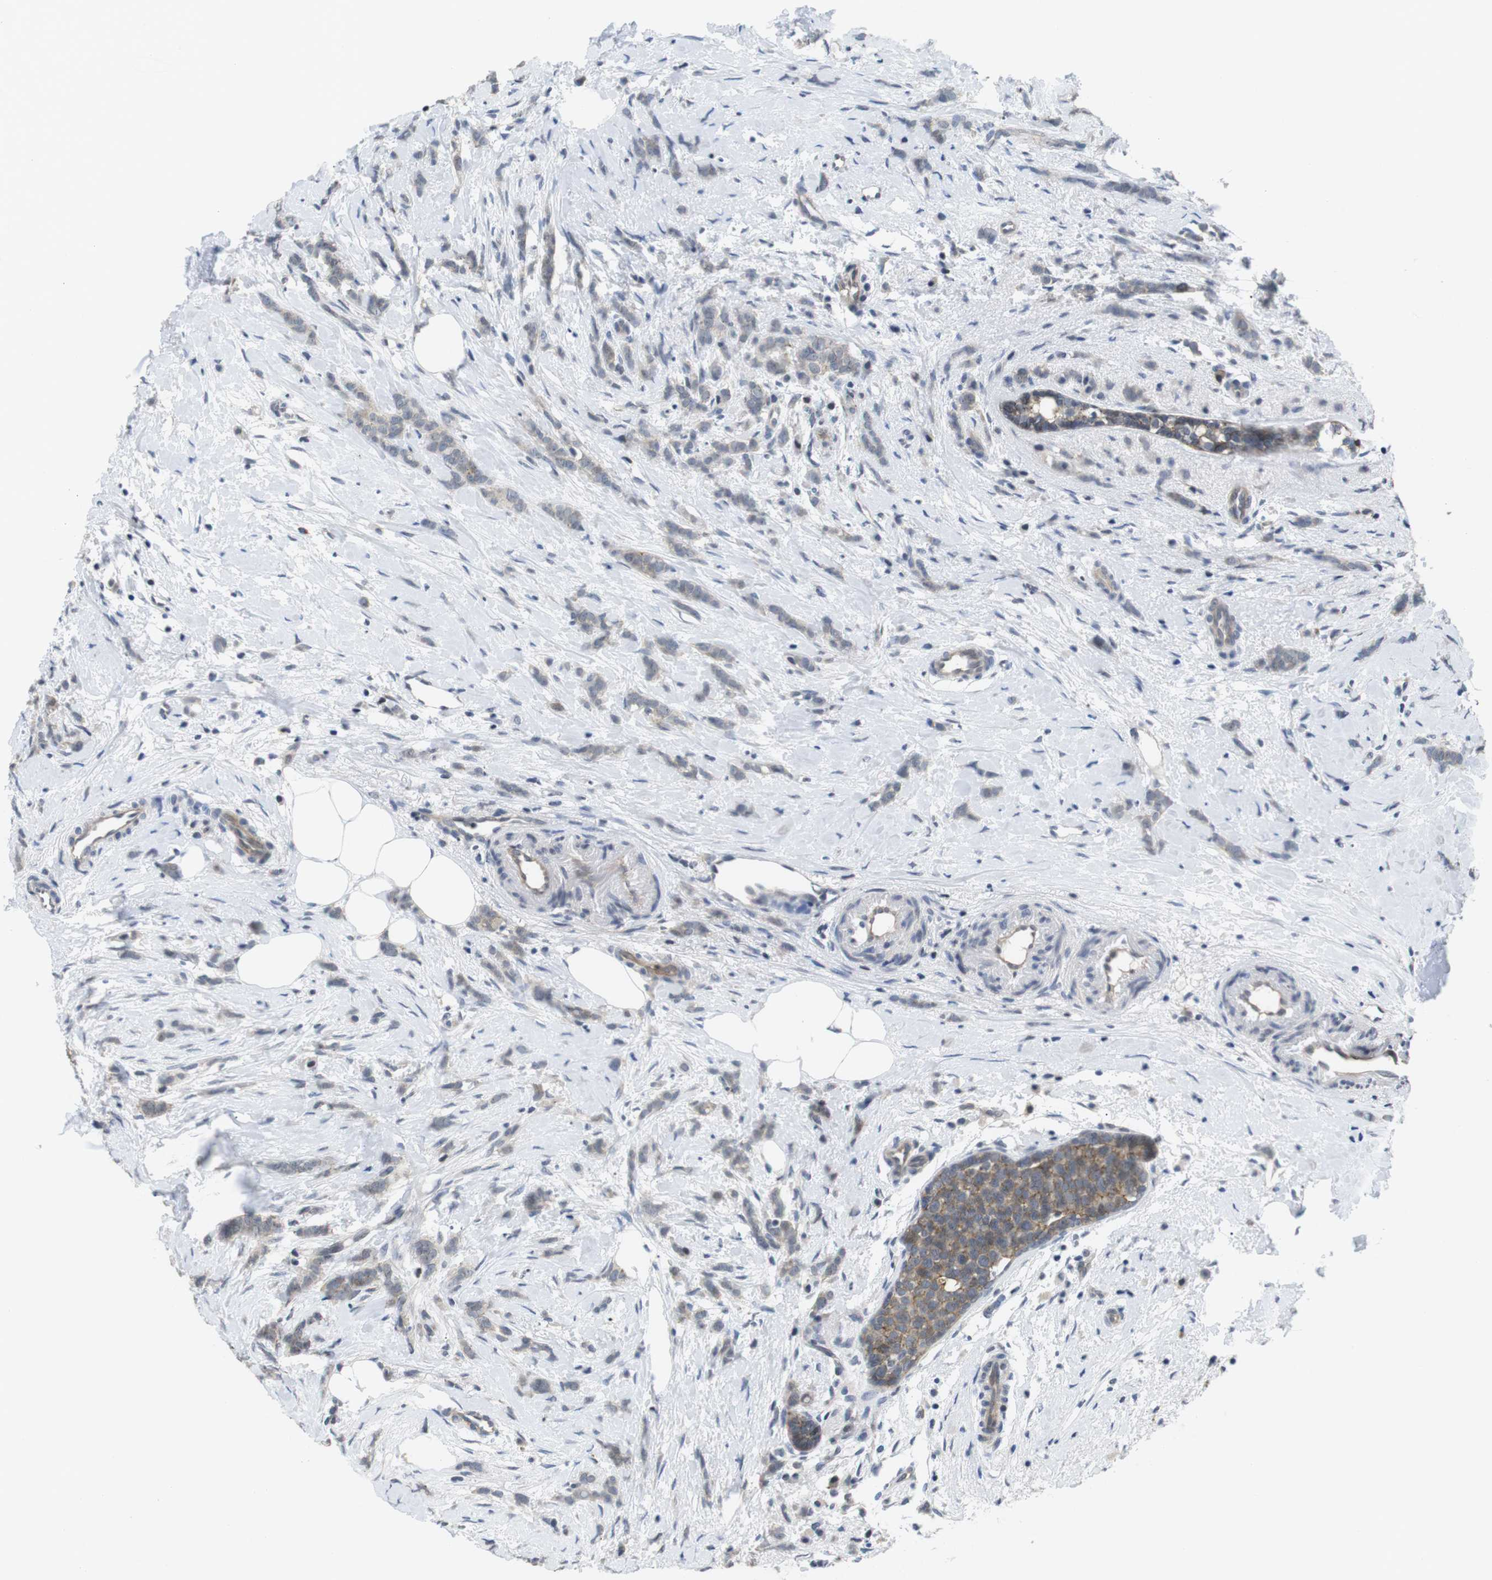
{"staining": {"intensity": "negative", "quantity": "none", "location": "none"}, "tissue": "breast cancer", "cell_type": "Tumor cells", "image_type": "cancer", "snomed": [{"axis": "morphology", "description": "Lobular carcinoma, in situ"}, {"axis": "morphology", "description": "Lobular carcinoma"}, {"axis": "topography", "description": "Breast"}], "caption": "This is a image of immunohistochemistry staining of breast cancer (lobular carcinoma in situ), which shows no expression in tumor cells.", "gene": "NECTIN1", "patient": {"sex": "female", "age": 41}}